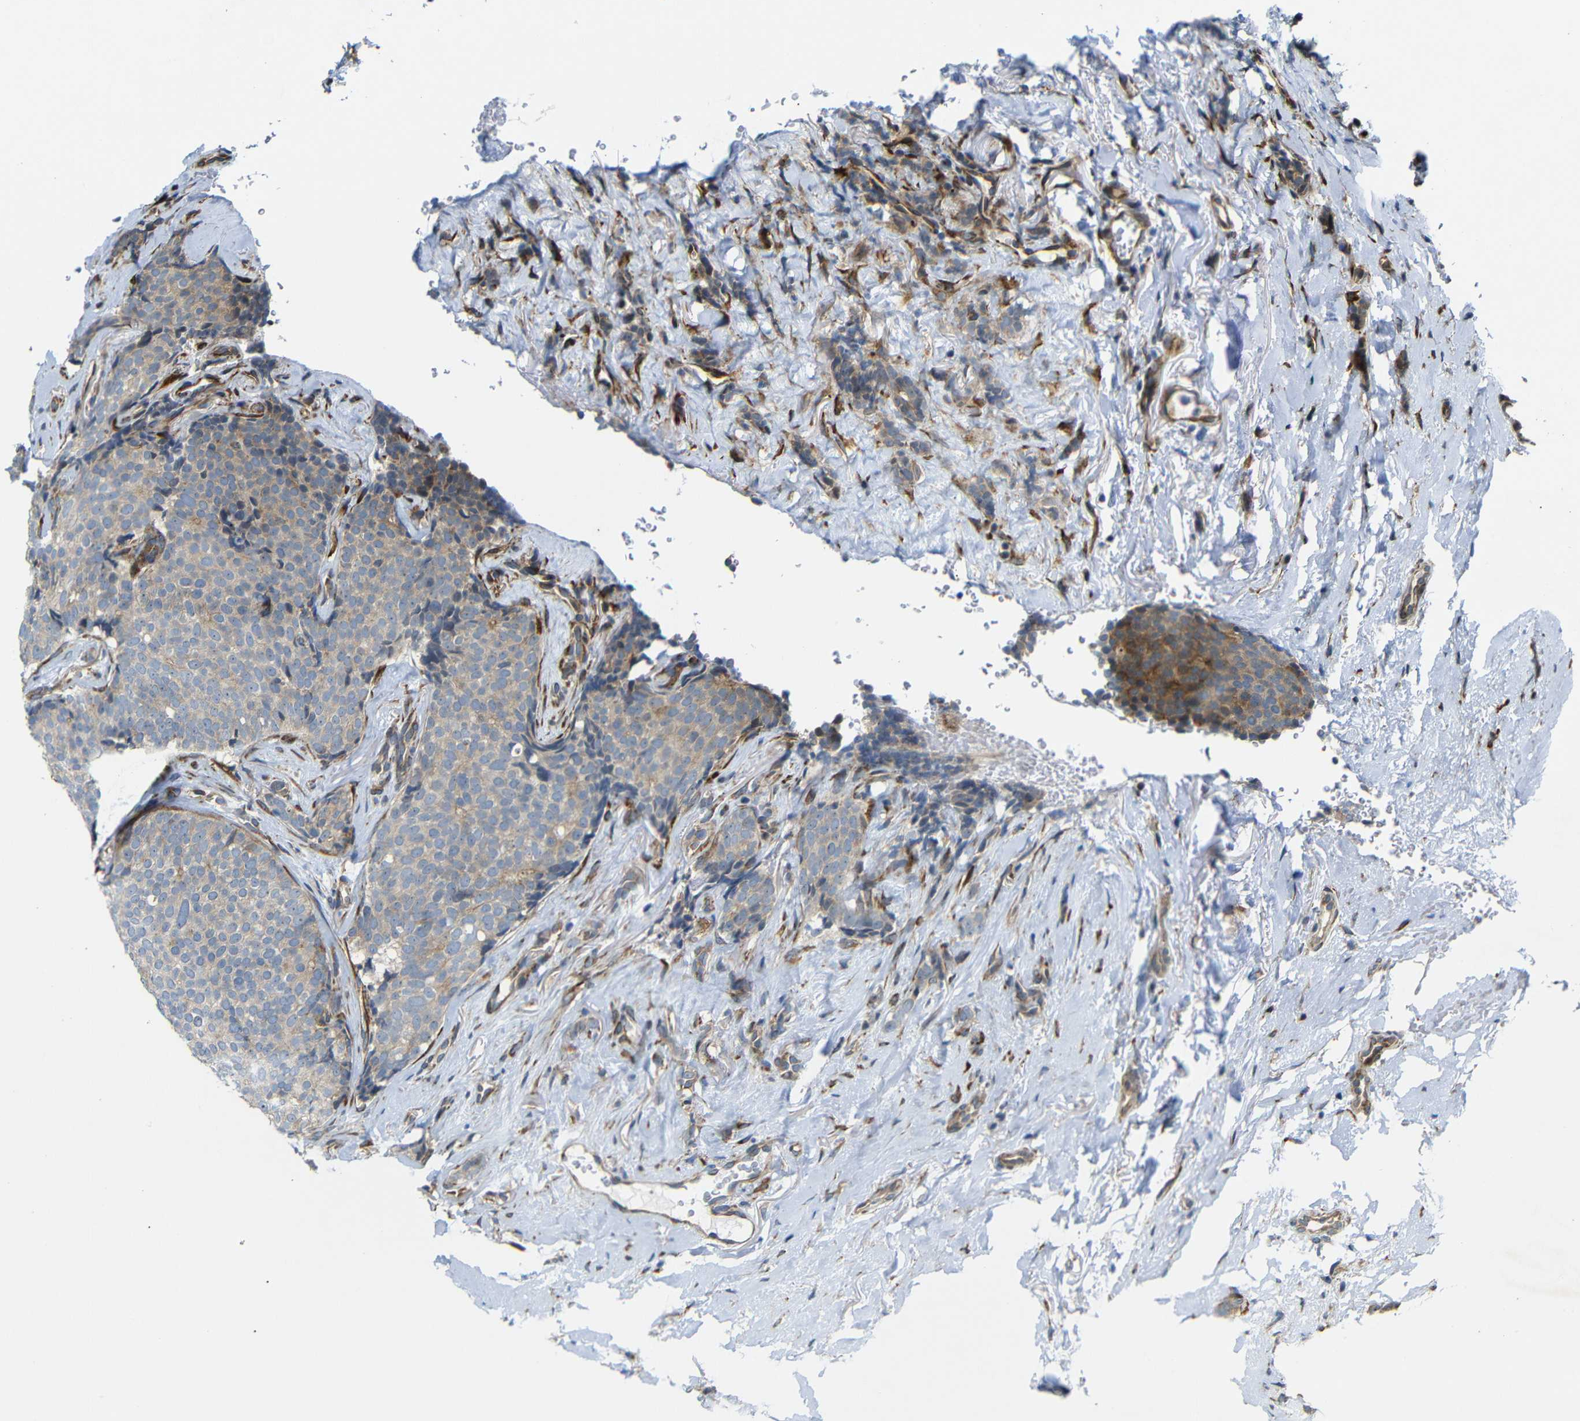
{"staining": {"intensity": "weak", "quantity": ">75%", "location": "cytoplasmic/membranous"}, "tissue": "breast cancer", "cell_type": "Tumor cells", "image_type": "cancer", "snomed": [{"axis": "morphology", "description": "Lobular carcinoma"}, {"axis": "topography", "description": "Skin"}, {"axis": "topography", "description": "Breast"}], "caption": "Weak cytoplasmic/membranous protein expression is seen in approximately >75% of tumor cells in breast cancer. (brown staining indicates protein expression, while blue staining denotes nuclei).", "gene": "P3H2", "patient": {"sex": "female", "age": 46}}